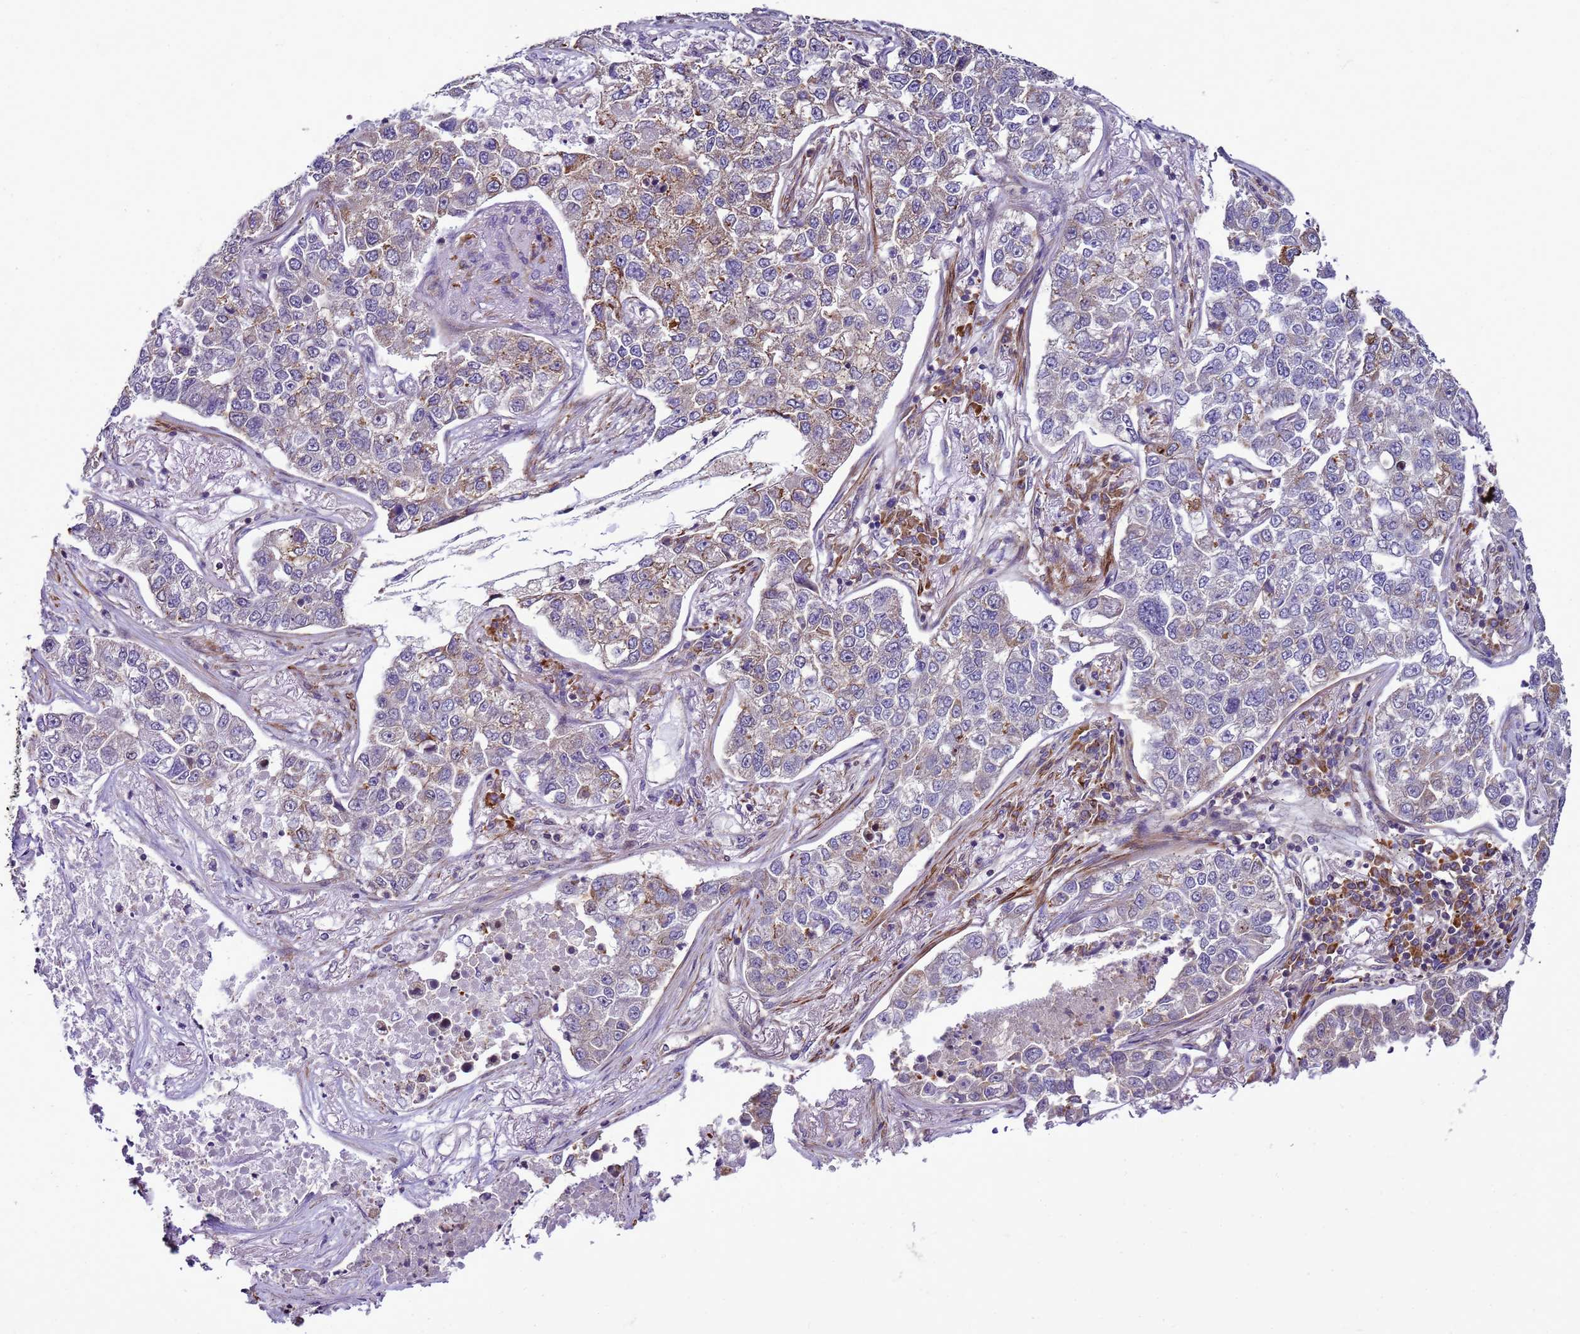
{"staining": {"intensity": "moderate", "quantity": "25%-75%", "location": "cytoplasmic/membranous"}, "tissue": "lung cancer", "cell_type": "Tumor cells", "image_type": "cancer", "snomed": [{"axis": "morphology", "description": "Adenocarcinoma, NOS"}, {"axis": "topography", "description": "Lung"}], "caption": "A medium amount of moderate cytoplasmic/membranous staining is present in about 25%-75% of tumor cells in lung cancer (adenocarcinoma) tissue.", "gene": "GEN1", "patient": {"sex": "male", "age": 49}}